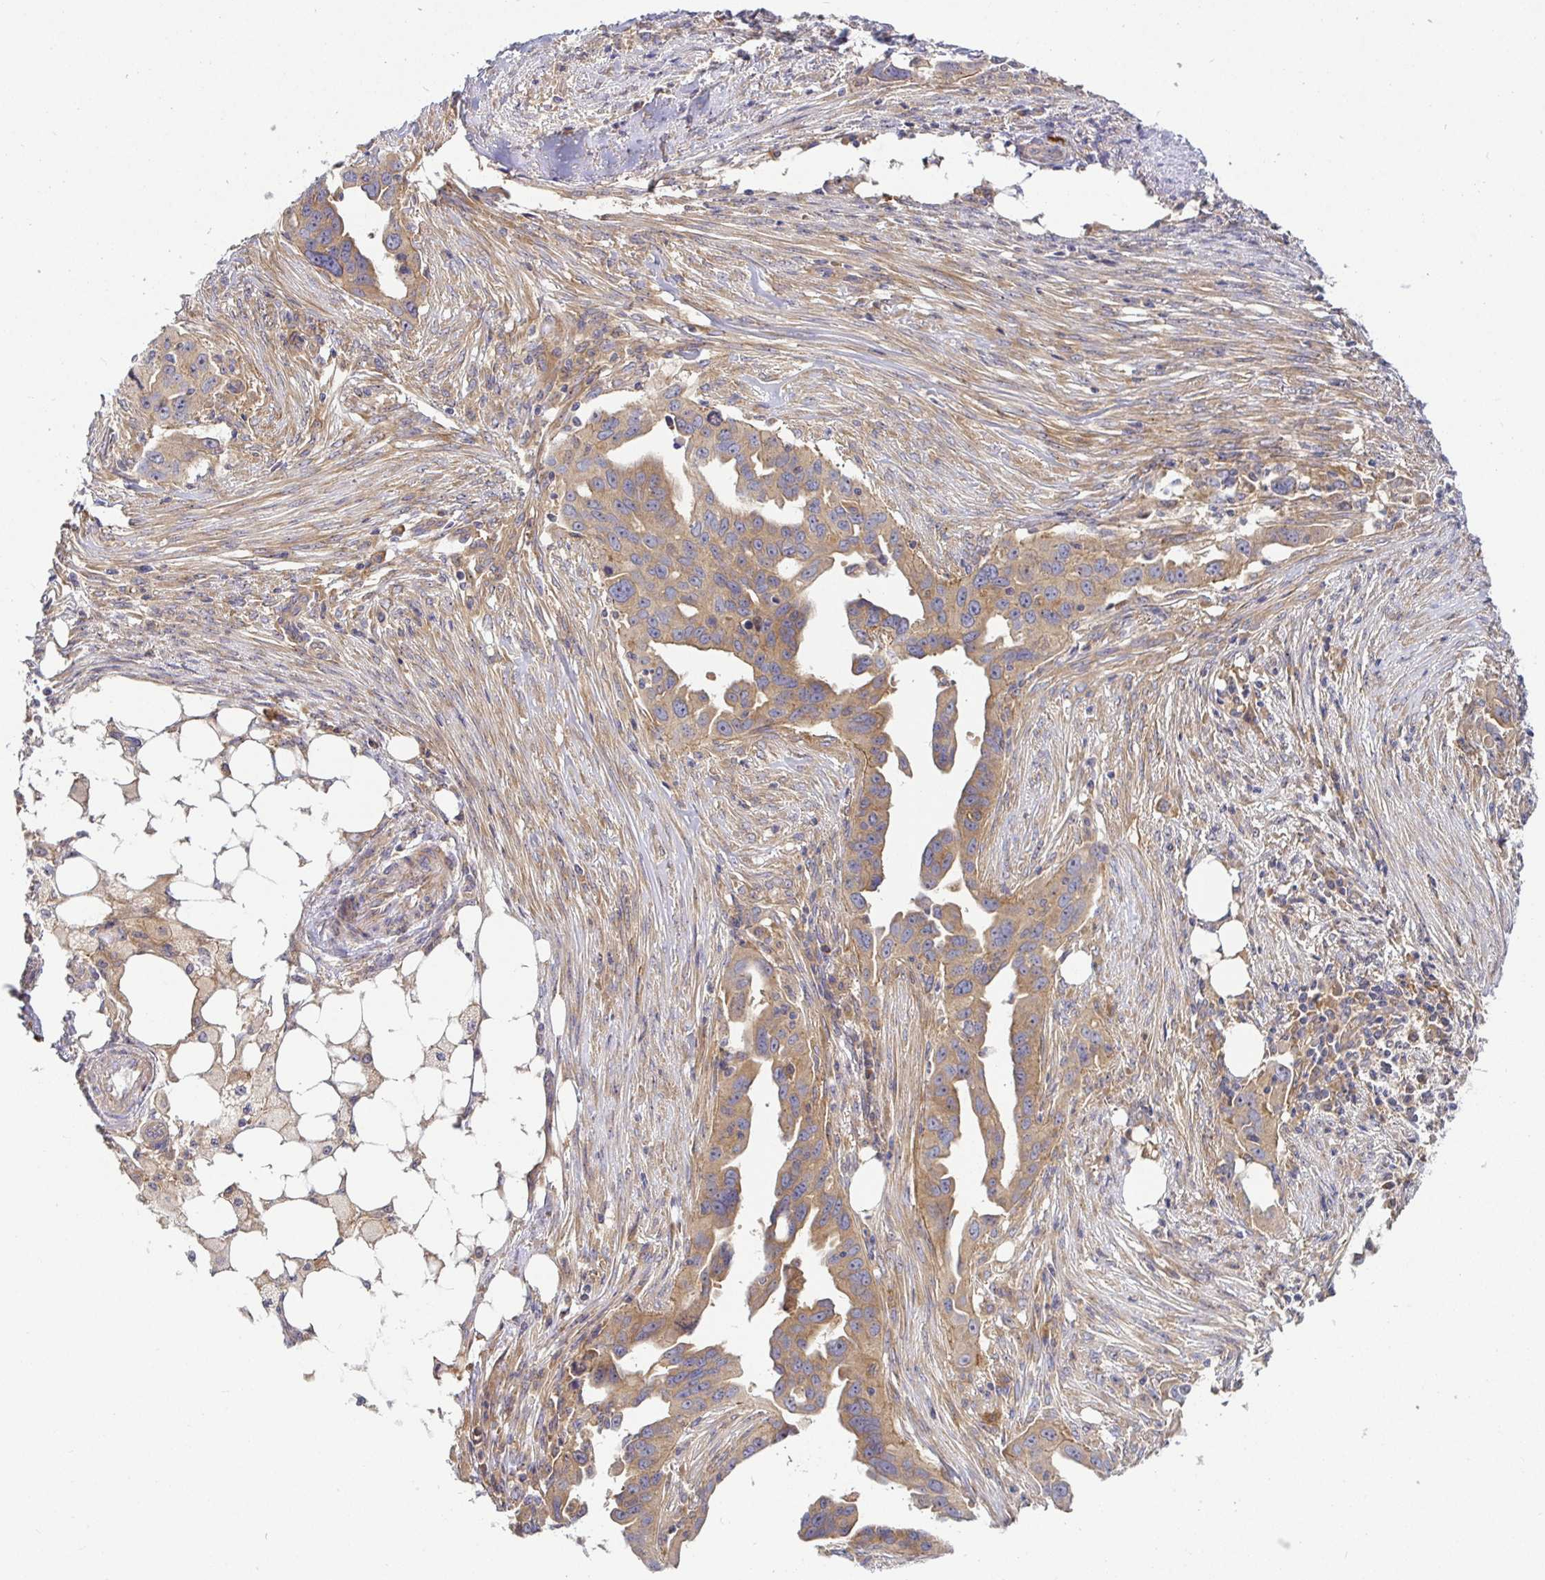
{"staining": {"intensity": "moderate", "quantity": ">75%", "location": "cytoplasmic/membranous"}, "tissue": "ovarian cancer", "cell_type": "Tumor cells", "image_type": "cancer", "snomed": [{"axis": "morphology", "description": "Carcinoma, endometroid"}, {"axis": "morphology", "description": "Cystadenocarcinoma, serous, NOS"}, {"axis": "topography", "description": "Ovary"}], "caption": "IHC histopathology image of neoplastic tissue: ovarian endometroid carcinoma stained using immunohistochemistry demonstrates medium levels of moderate protein expression localized specifically in the cytoplasmic/membranous of tumor cells, appearing as a cytoplasmic/membranous brown color.", "gene": "SNX8", "patient": {"sex": "female", "age": 45}}